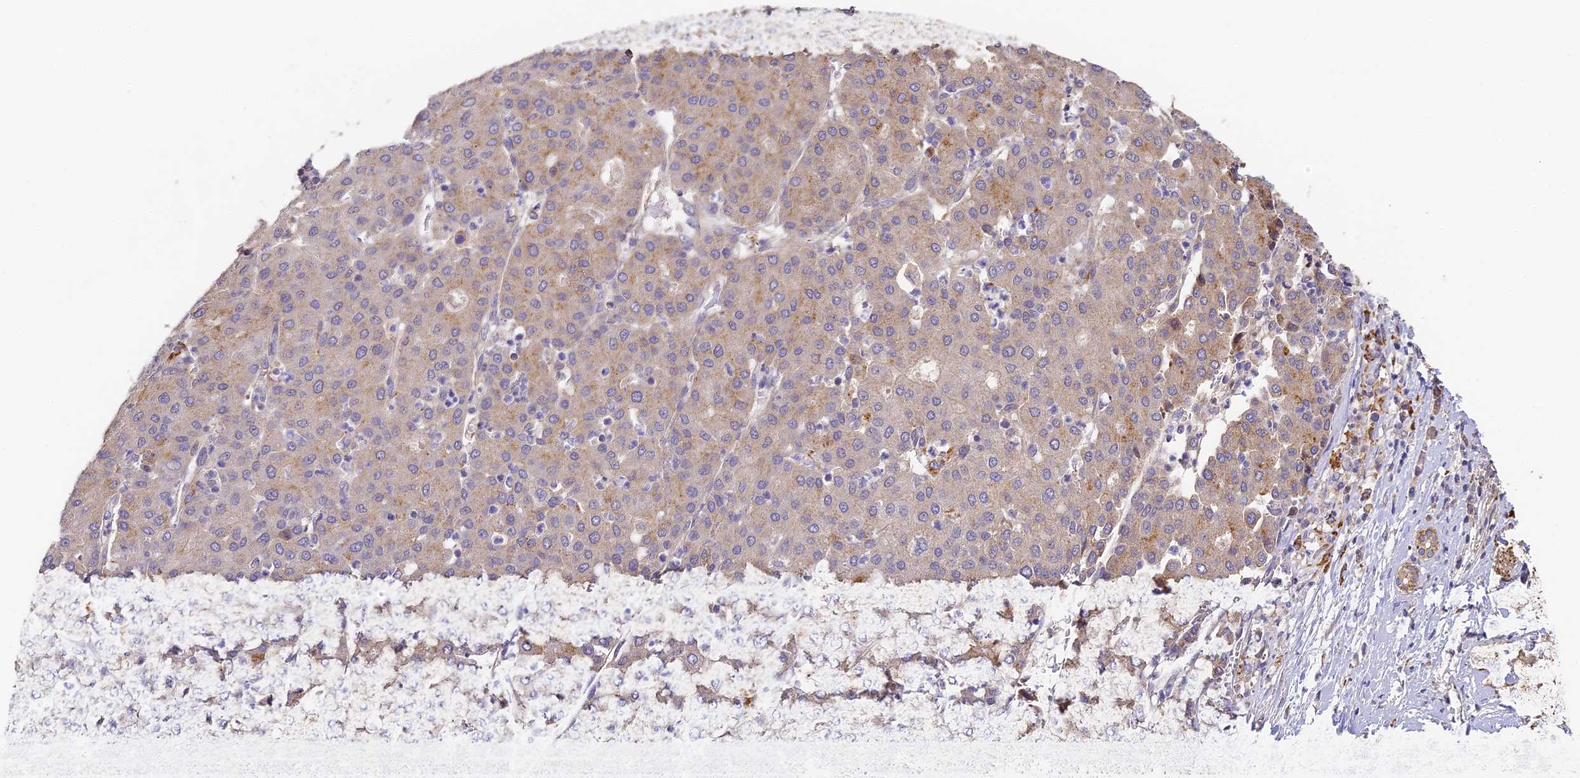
{"staining": {"intensity": "moderate", "quantity": "25%-75%", "location": "cytoplasmic/membranous"}, "tissue": "liver cancer", "cell_type": "Tumor cells", "image_type": "cancer", "snomed": [{"axis": "morphology", "description": "Carcinoma, Hepatocellular, NOS"}, {"axis": "topography", "description": "Liver"}], "caption": "This histopathology image demonstrates immunohistochemistry (IHC) staining of human liver cancer (hepatocellular carcinoma), with medium moderate cytoplasmic/membranous expression in about 25%-75% of tumor cells.", "gene": "YAE1", "patient": {"sex": "male", "age": 65}}